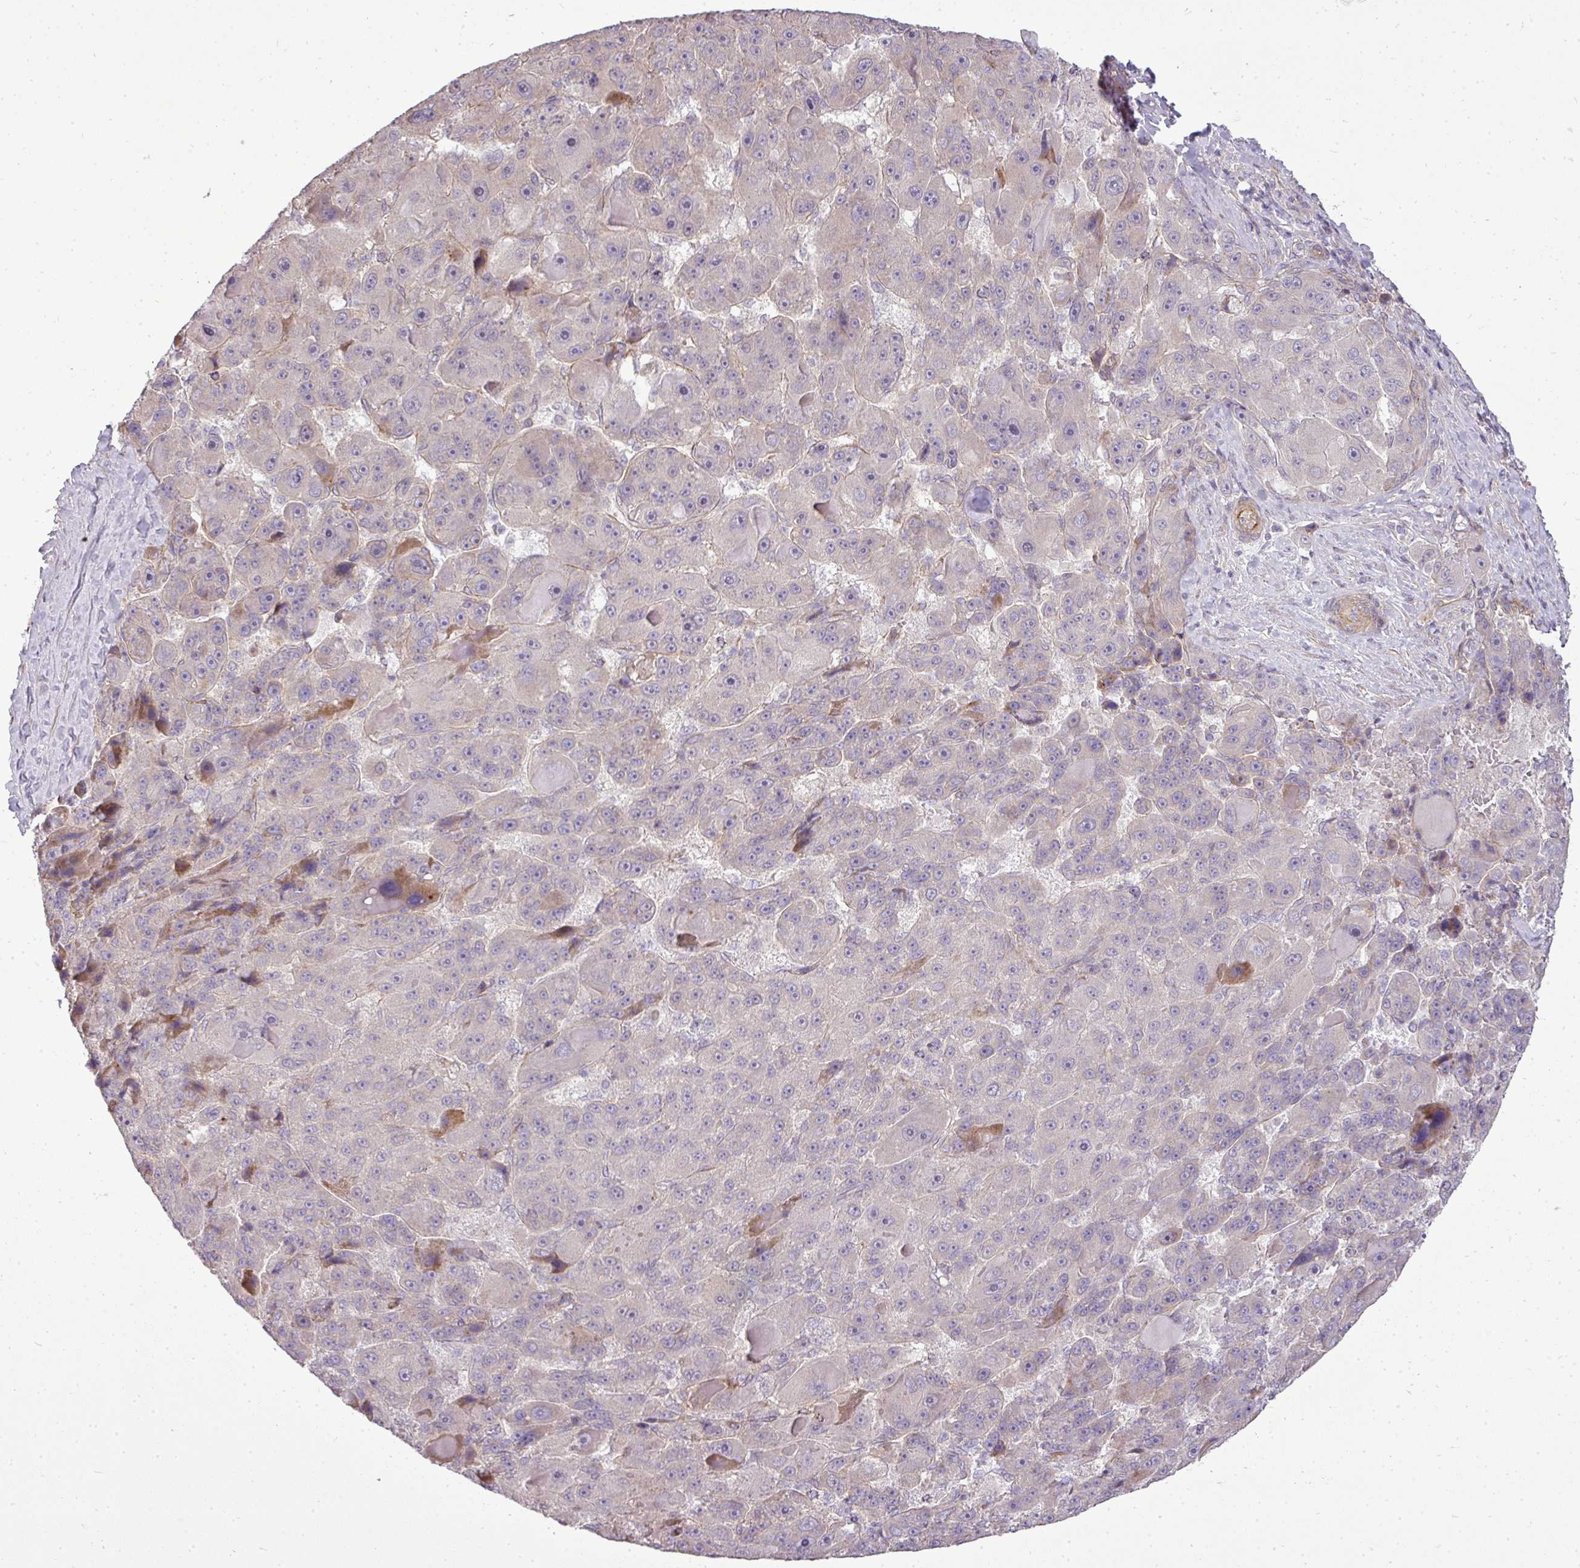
{"staining": {"intensity": "negative", "quantity": "none", "location": "none"}, "tissue": "liver cancer", "cell_type": "Tumor cells", "image_type": "cancer", "snomed": [{"axis": "morphology", "description": "Carcinoma, Hepatocellular, NOS"}, {"axis": "topography", "description": "Liver"}], "caption": "IHC of human liver cancer shows no staining in tumor cells.", "gene": "PDRG1", "patient": {"sex": "male", "age": 76}}